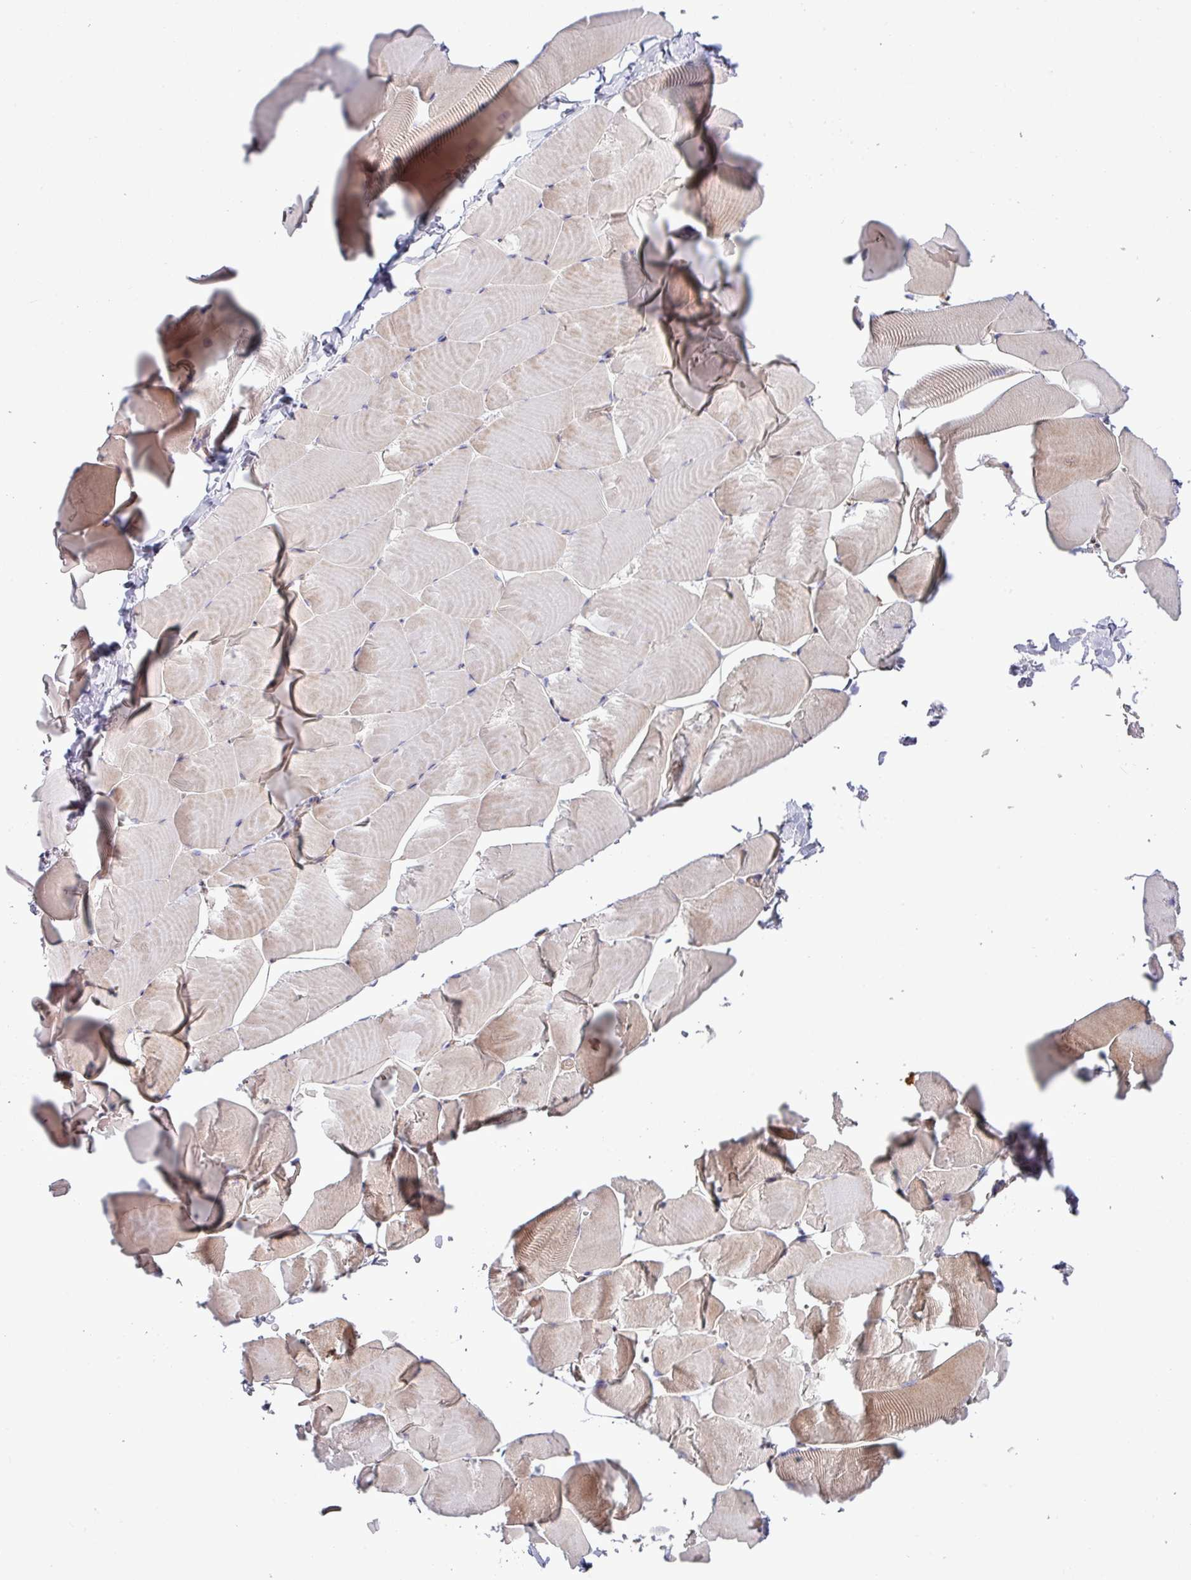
{"staining": {"intensity": "moderate", "quantity": "25%-75%", "location": "cytoplasmic/membranous"}, "tissue": "skeletal muscle", "cell_type": "Myocytes", "image_type": "normal", "snomed": [{"axis": "morphology", "description": "Normal tissue, NOS"}, {"axis": "topography", "description": "Skeletal muscle"}], "caption": "Brown immunohistochemical staining in benign human skeletal muscle displays moderate cytoplasmic/membranous positivity in approximately 25%-75% of myocytes. (DAB IHC with brightfield microscopy, high magnification).", "gene": "KIRREL3", "patient": {"sex": "male", "age": 25}}